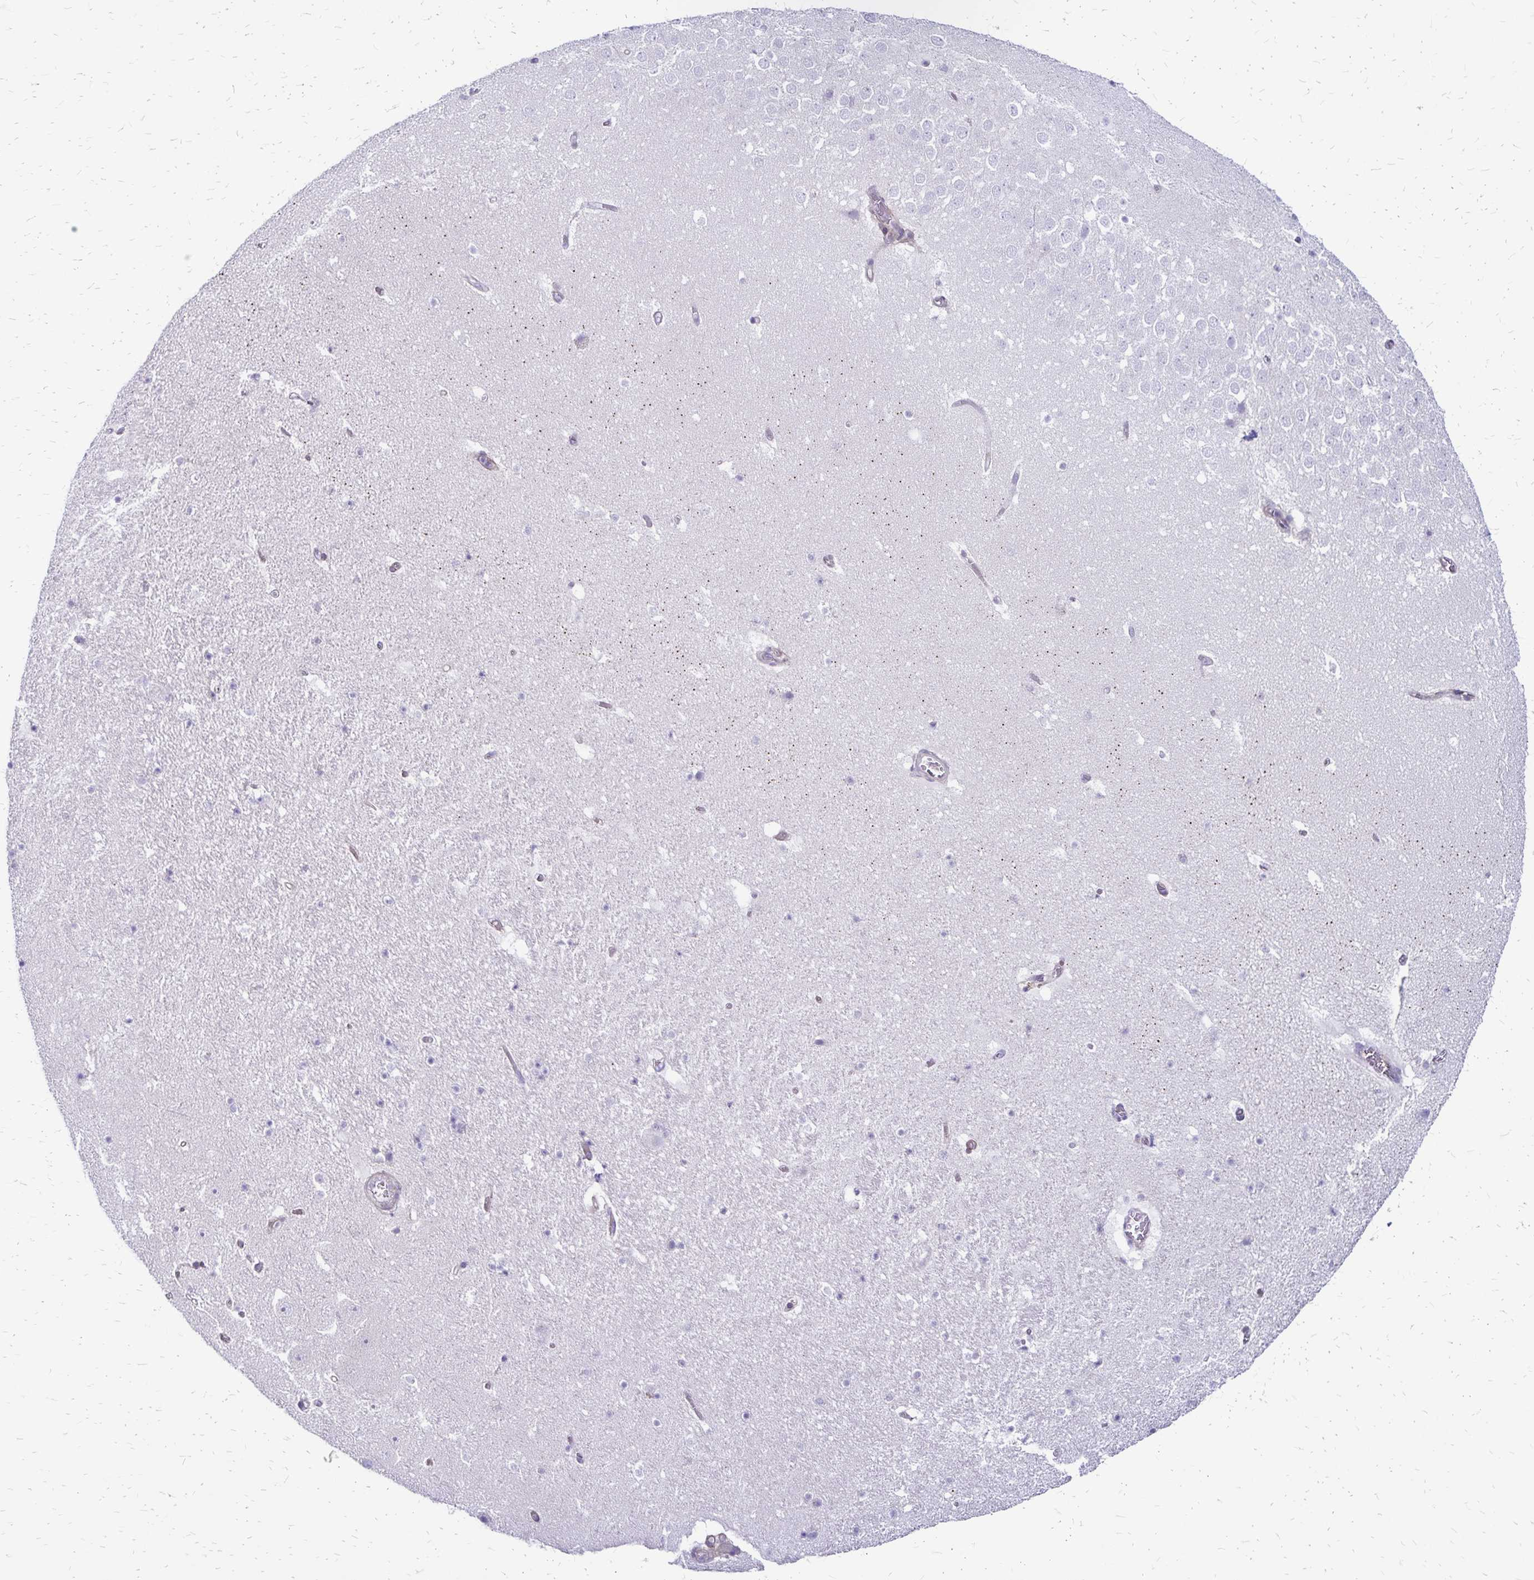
{"staining": {"intensity": "negative", "quantity": "none", "location": "none"}, "tissue": "hippocampus", "cell_type": "Glial cells", "image_type": "normal", "snomed": [{"axis": "morphology", "description": "Normal tissue, NOS"}, {"axis": "topography", "description": "Hippocampus"}], "caption": "Image shows no significant protein positivity in glial cells of unremarkable hippocampus. (DAB (3,3'-diaminobenzidine) immunohistochemistry with hematoxylin counter stain).", "gene": "TNS3", "patient": {"sex": "female", "age": 42}}